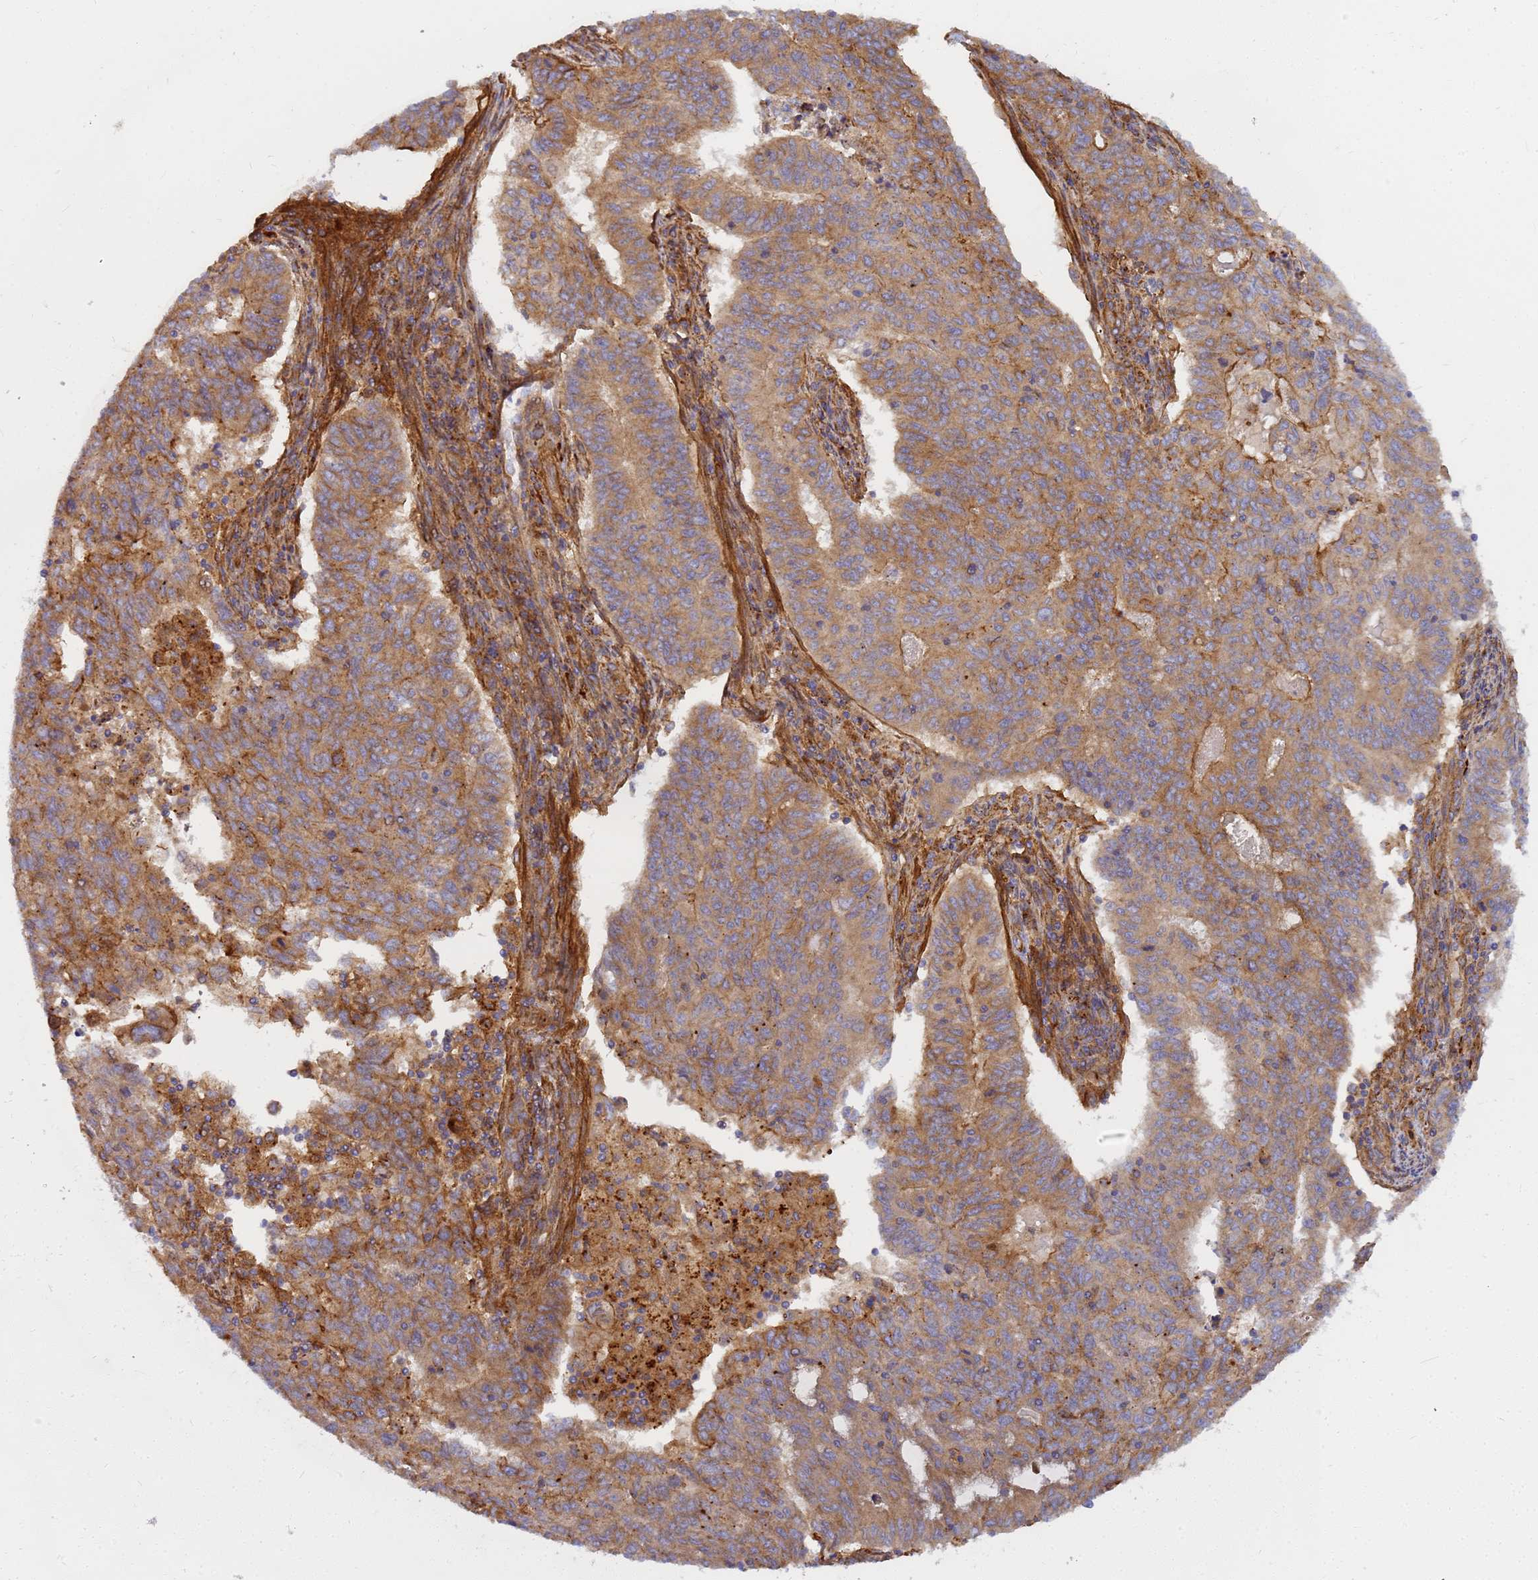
{"staining": {"intensity": "moderate", "quantity": "25%-75%", "location": "cytoplasmic/membranous"}, "tissue": "endometrial cancer", "cell_type": "Tumor cells", "image_type": "cancer", "snomed": [{"axis": "morphology", "description": "Adenocarcinoma, NOS"}, {"axis": "topography", "description": "Endometrium"}], "caption": "Protein analysis of adenocarcinoma (endometrial) tissue exhibits moderate cytoplasmic/membranous positivity in about 25%-75% of tumor cells. The staining was performed using DAB (3,3'-diaminobenzidine), with brown indicating positive protein expression. Nuclei are stained blue with hematoxylin.", "gene": "C2CD5", "patient": {"sex": "female", "age": 59}}